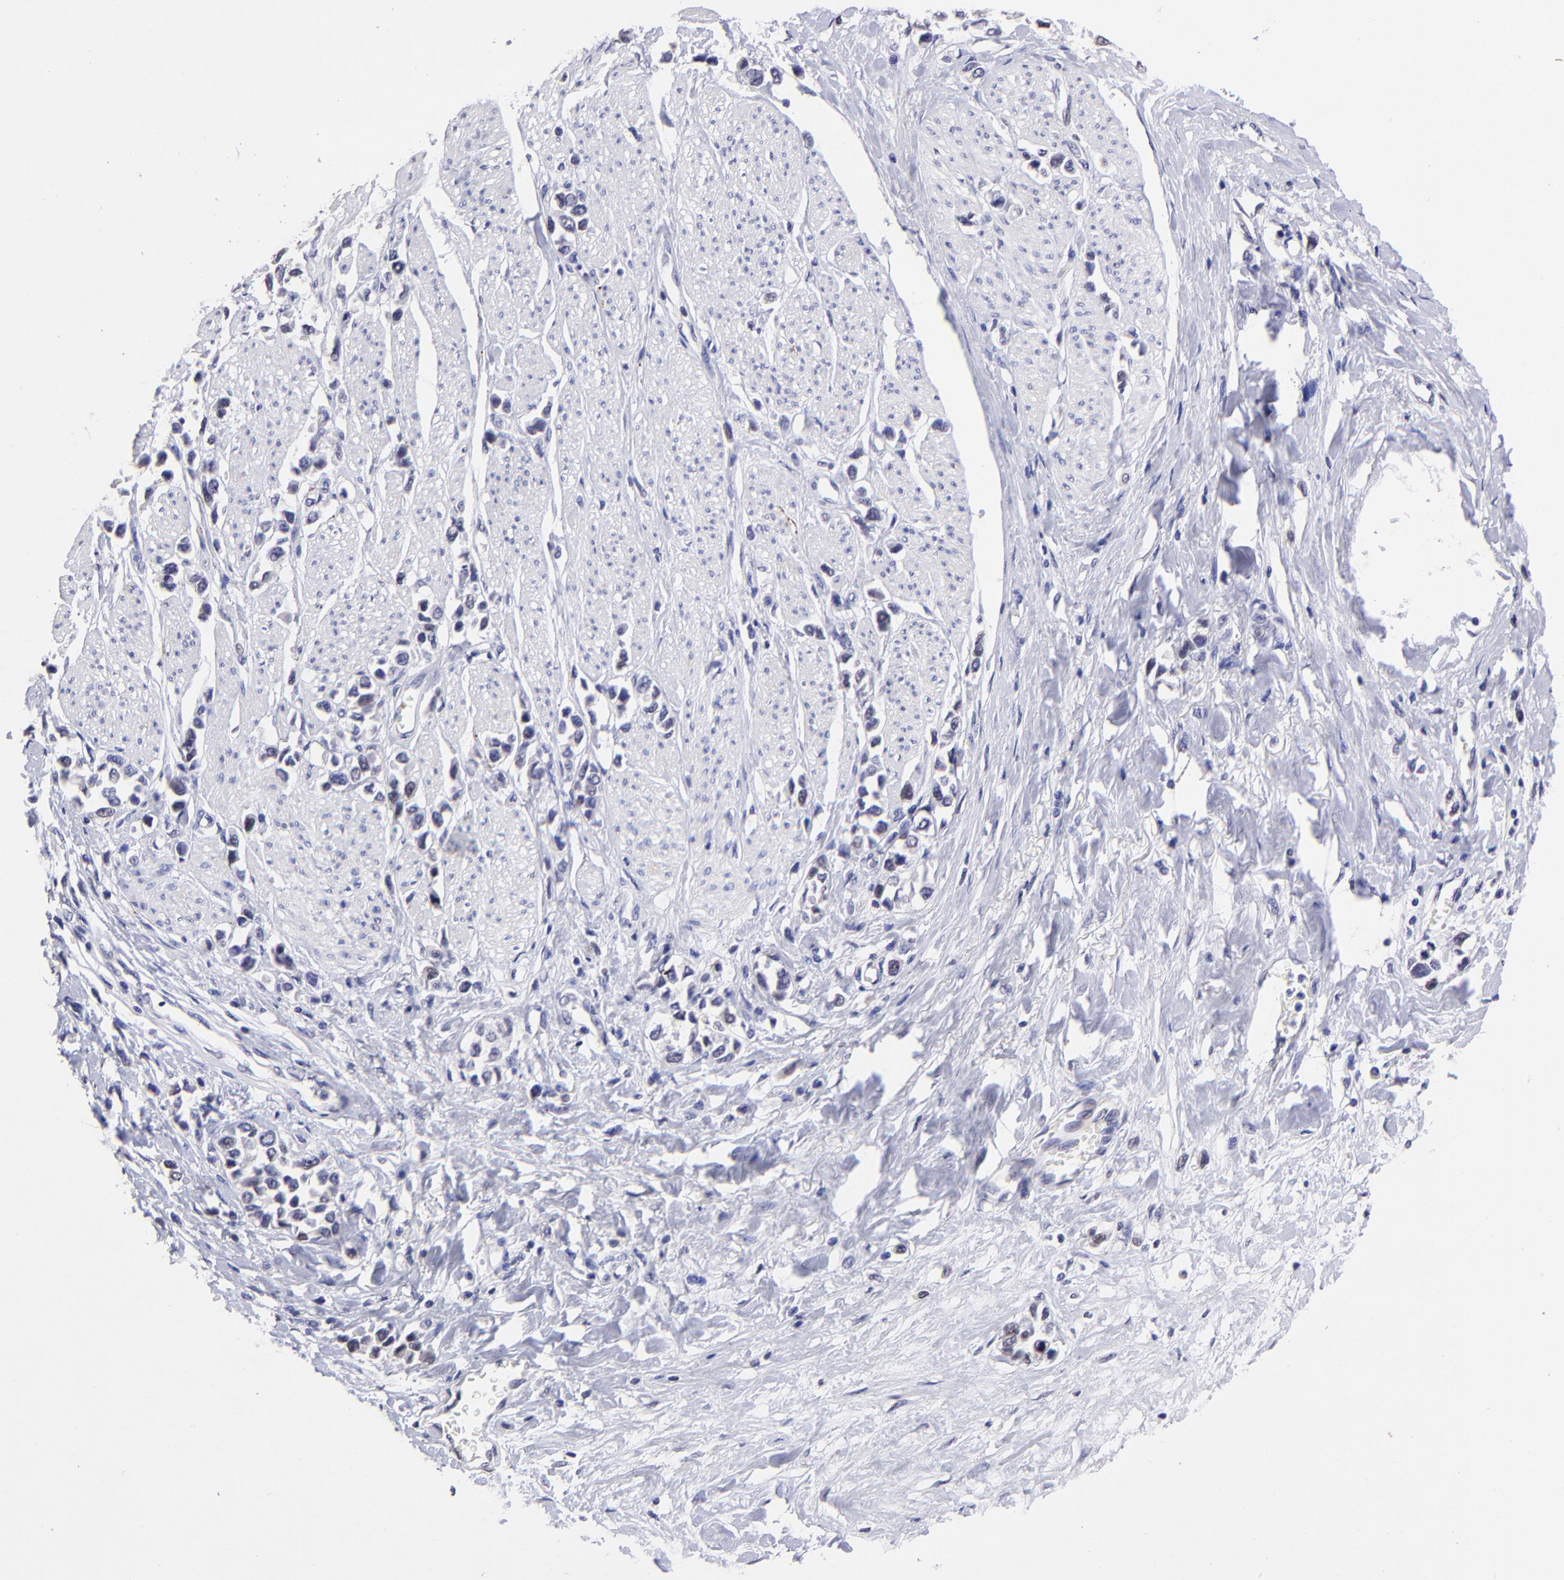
{"staining": {"intensity": "negative", "quantity": "none", "location": "none"}, "tissue": "stomach cancer", "cell_type": "Tumor cells", "image_type": "cancer", "snomed": [{"axis": "morphology", "description": "Adenocarcinoma, NOS"}, {"axis": "topography", "description": "Stomach, upper"}], "caption": "An IHC micrograph of stomach adenocarcinoma is shown. There is no staining in tumor cells of stomach adenocarcinoma. The staining is performed using DAB (3,3'-diaminobenzidine) brown chromogen with nuclei counter-stained in using hematoxylin.", "gene": "DNMT1", "patient": {"sex": "male", "age": 76}}